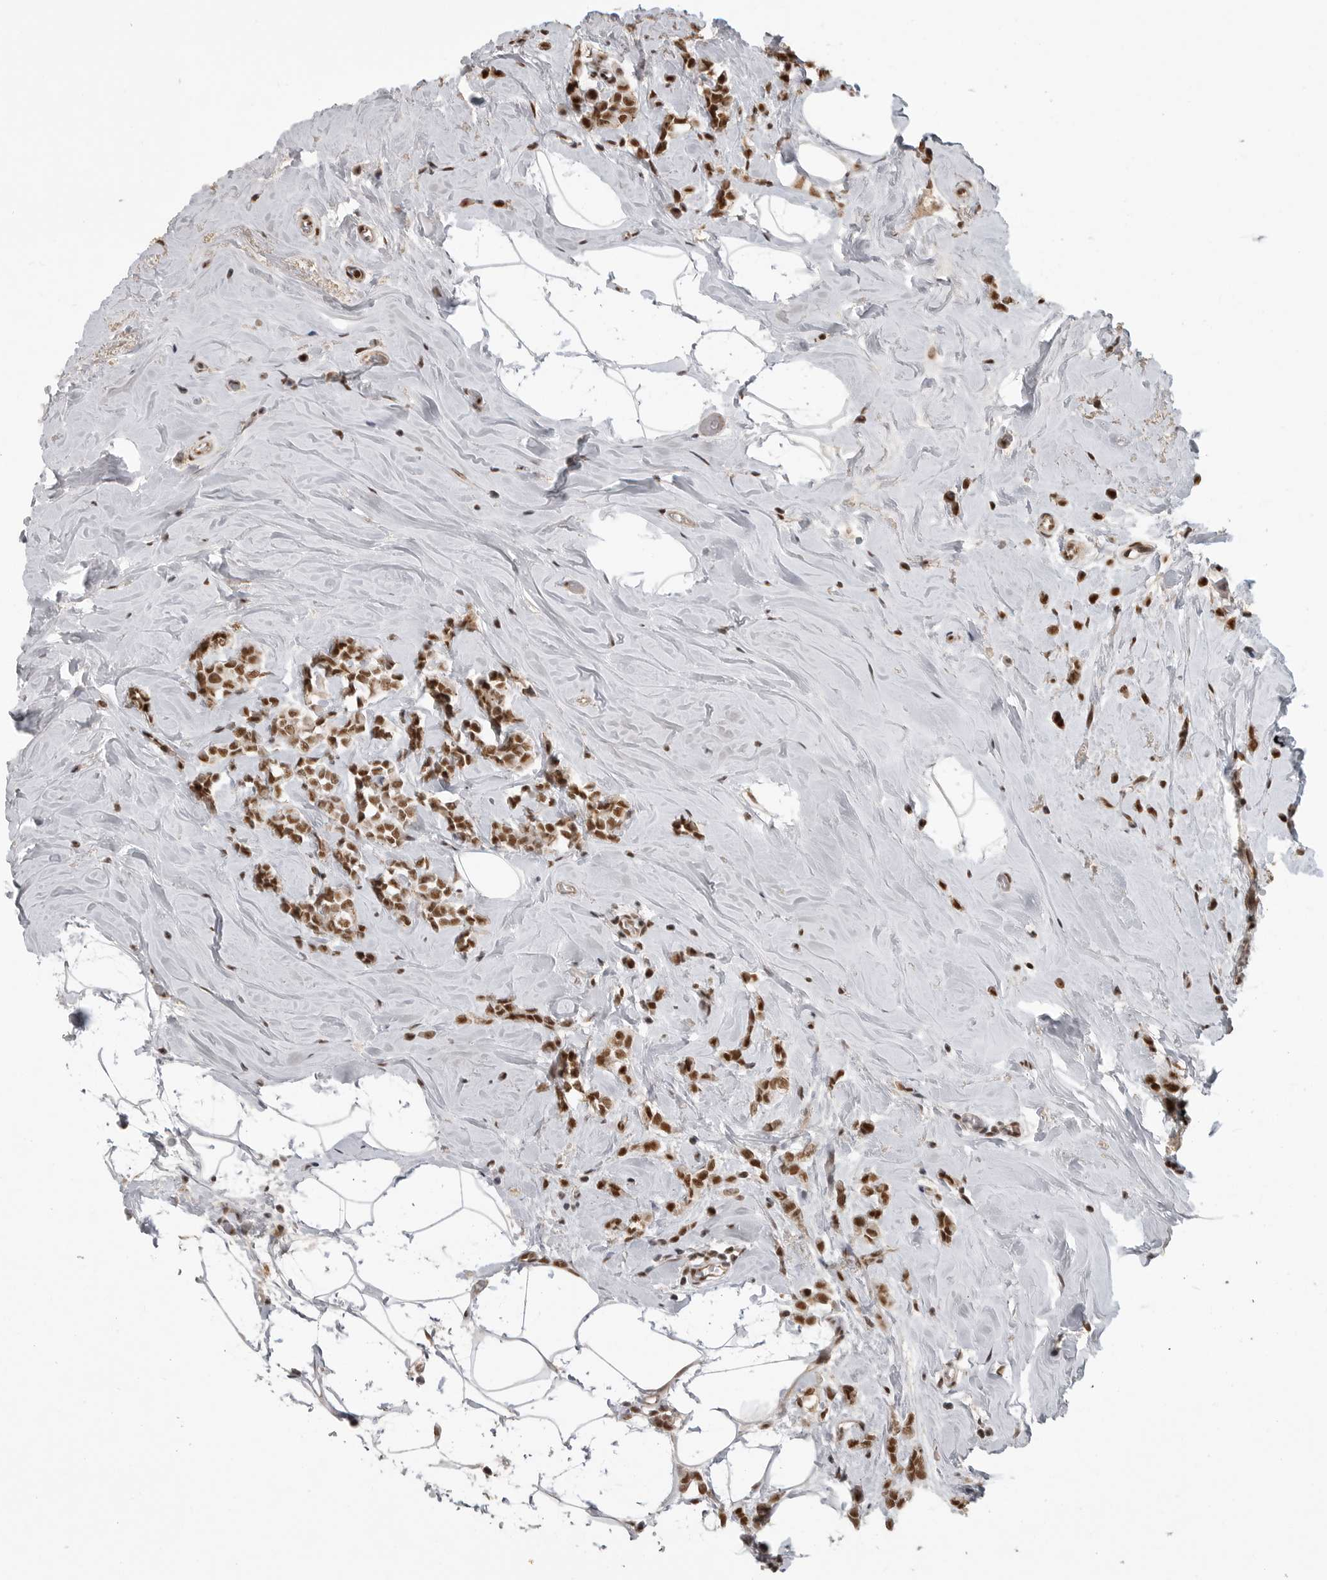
{"staining": {"intensity": "strong", "quantity": ">75%", "location": "nuclear"}, "tissue": "breast cancer", "cell_type": "Tumor cells", "image_type": "cancer", "snomed": [{"axis": "morphology", "description": "Lobular carcinoma"}, {"axis": "topography", "description": "Breast"}], "caption": "An image showing strong nuclear positivity in about >75% of tumor cells in breast cancer (lobular carcinoma), as visualized by brown immunohistochemical staining.", "gene": "CBLL1", "patient": {"sex": "female", "age": 47}}